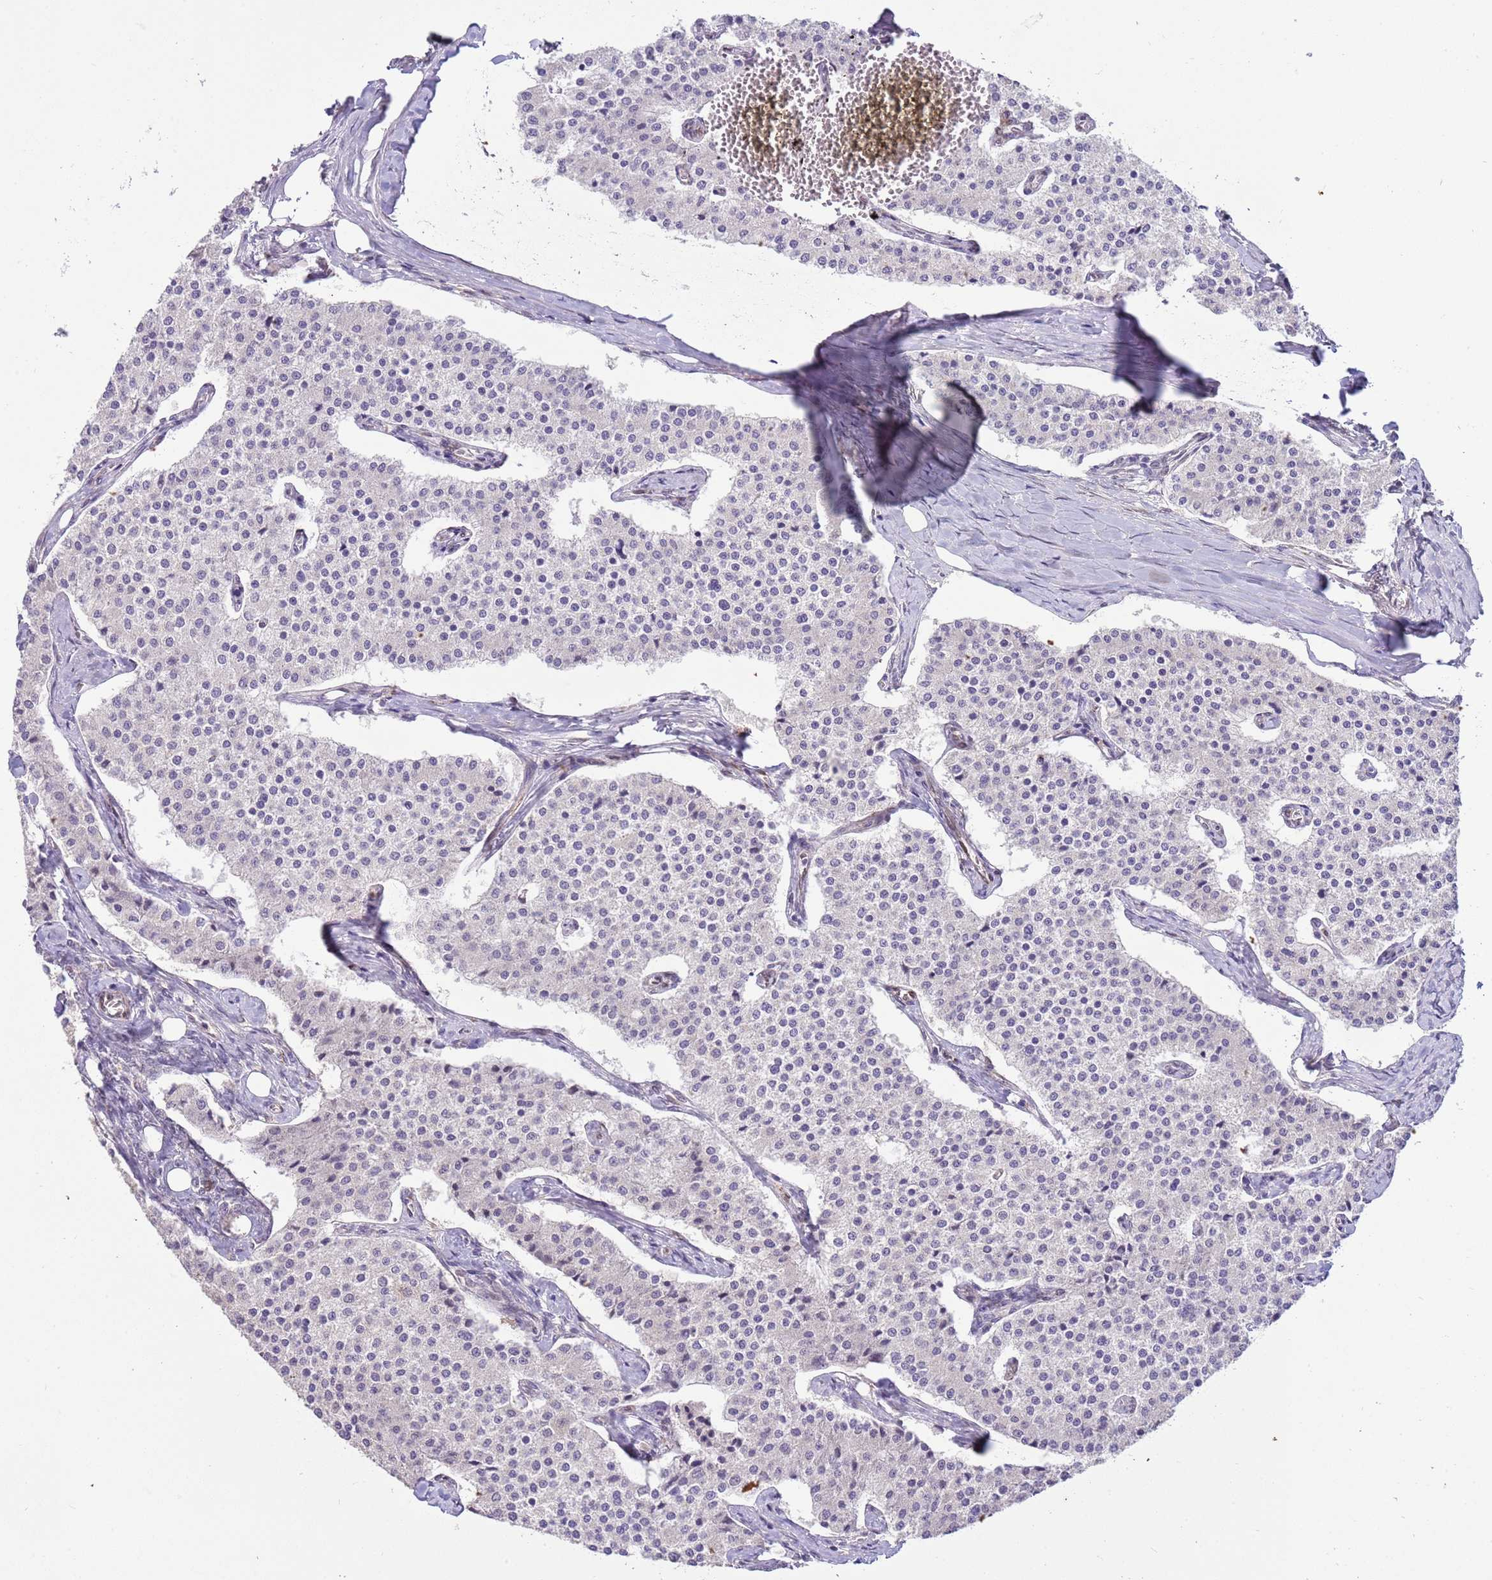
{"staining": {"intensity": "negative", "quantity": "none", "location": "none"}, "tissue": "carcinoid", "cell_type": "Tumor cells", "image_type": "cancer", "snomed": [{"axis": "morphology", "description": "Carcinoid, malignant, NOS"}, {"axis": "topography", "description": "Colon"}], "caption": "IHC photomicrograph of carcinoid stained for a protein (brown), which shows no positivity in tumor cells.", "gene": "TMEM47", "patient": {"sex": "female", "age": 52}}